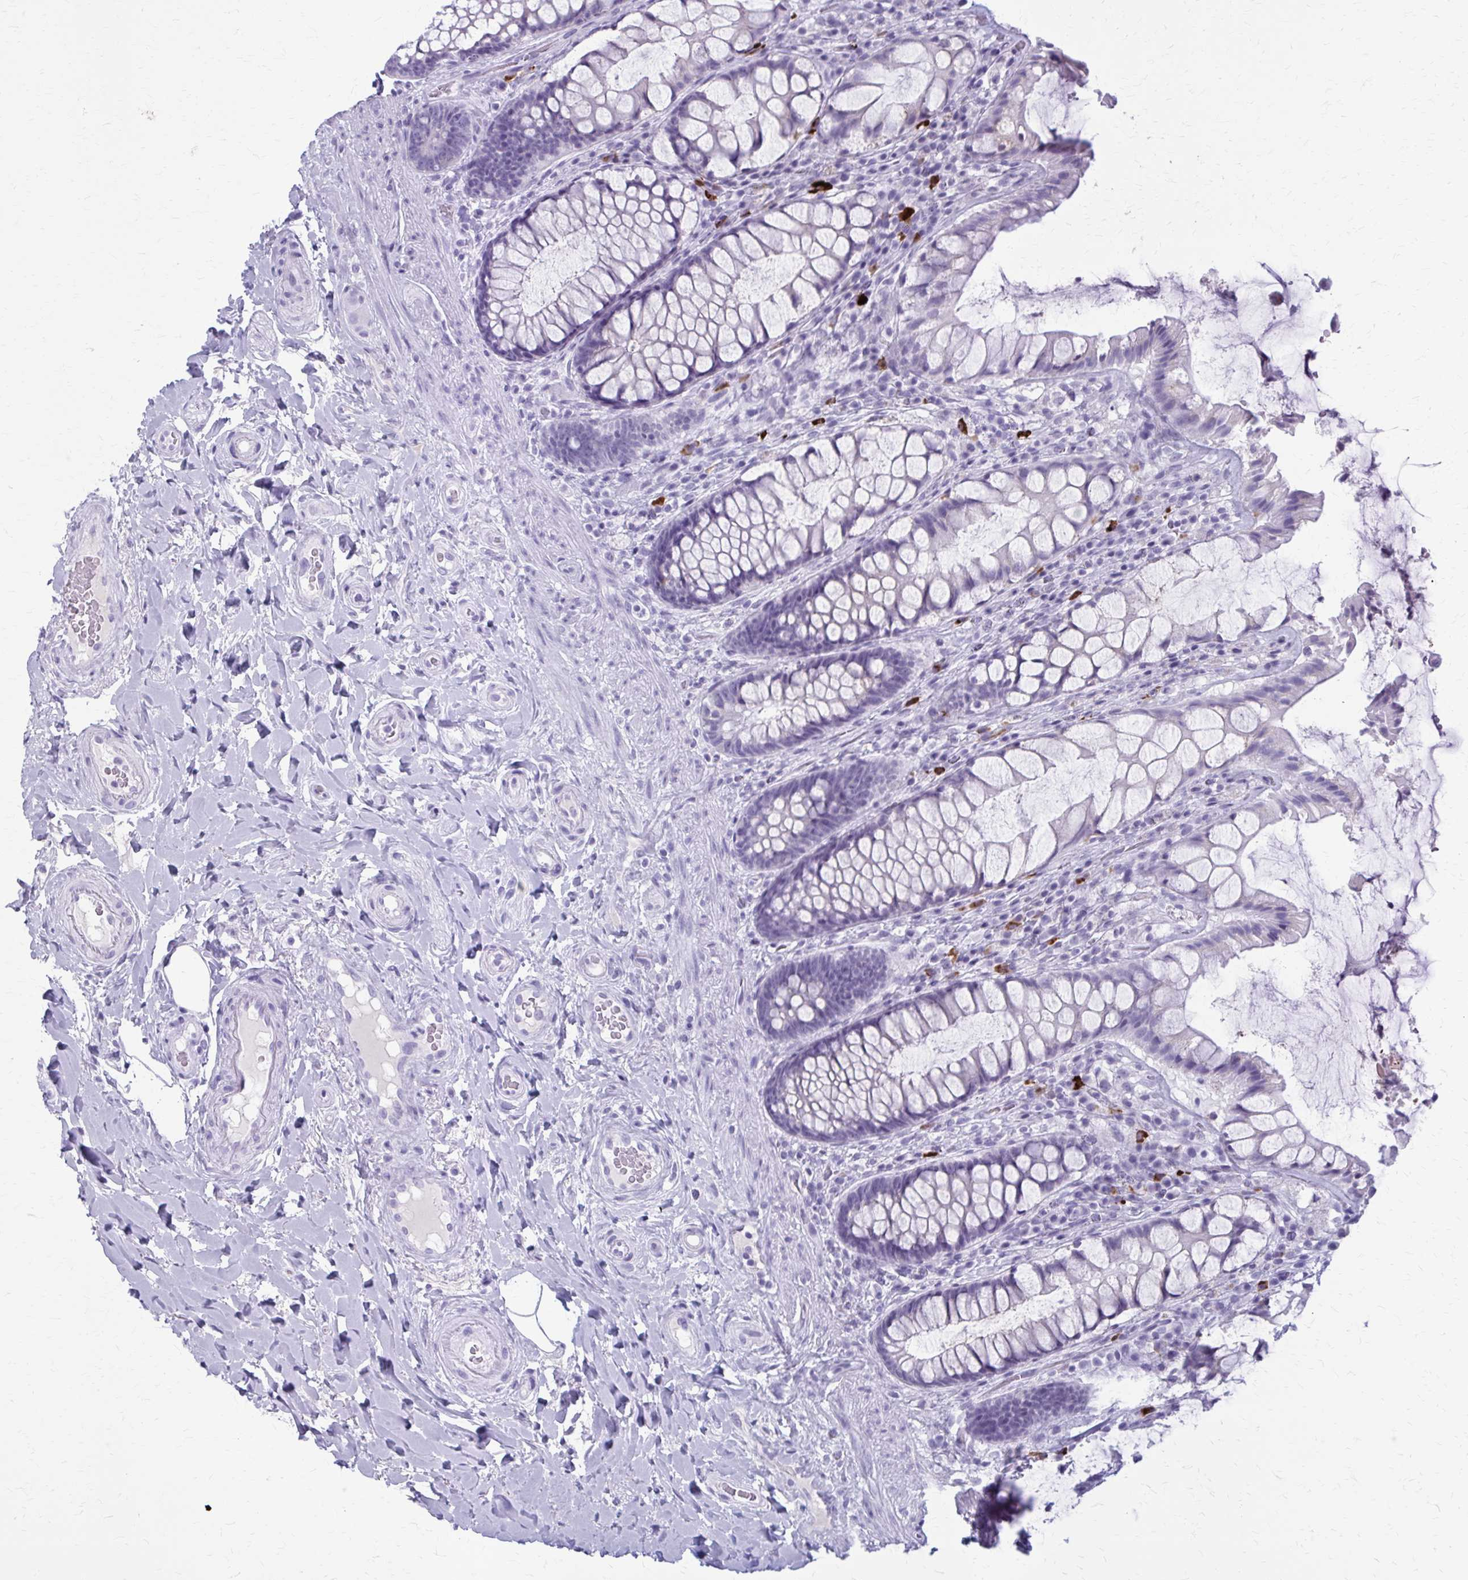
{"staining": {"intensity": "negative", "quantity": "none", "location": "none"}, "tissue": "rectum", "cell_type": "Glandular cells", "image_type": "normal", "snomed": [{"axis": "morphology", "description": "Normal tissue, NOS"}, {"axis": "topography", "description": "Rectum"}], "caption": "Immunohistochemistry (IHC) of normal human rectum demonstrates no staining in glandular cells. (DAB (3,3'-diaminobenzidine) IHC, high magnification).", "gene": "ZDHHC7", "patient": {"sex": "female", "age": 58}}